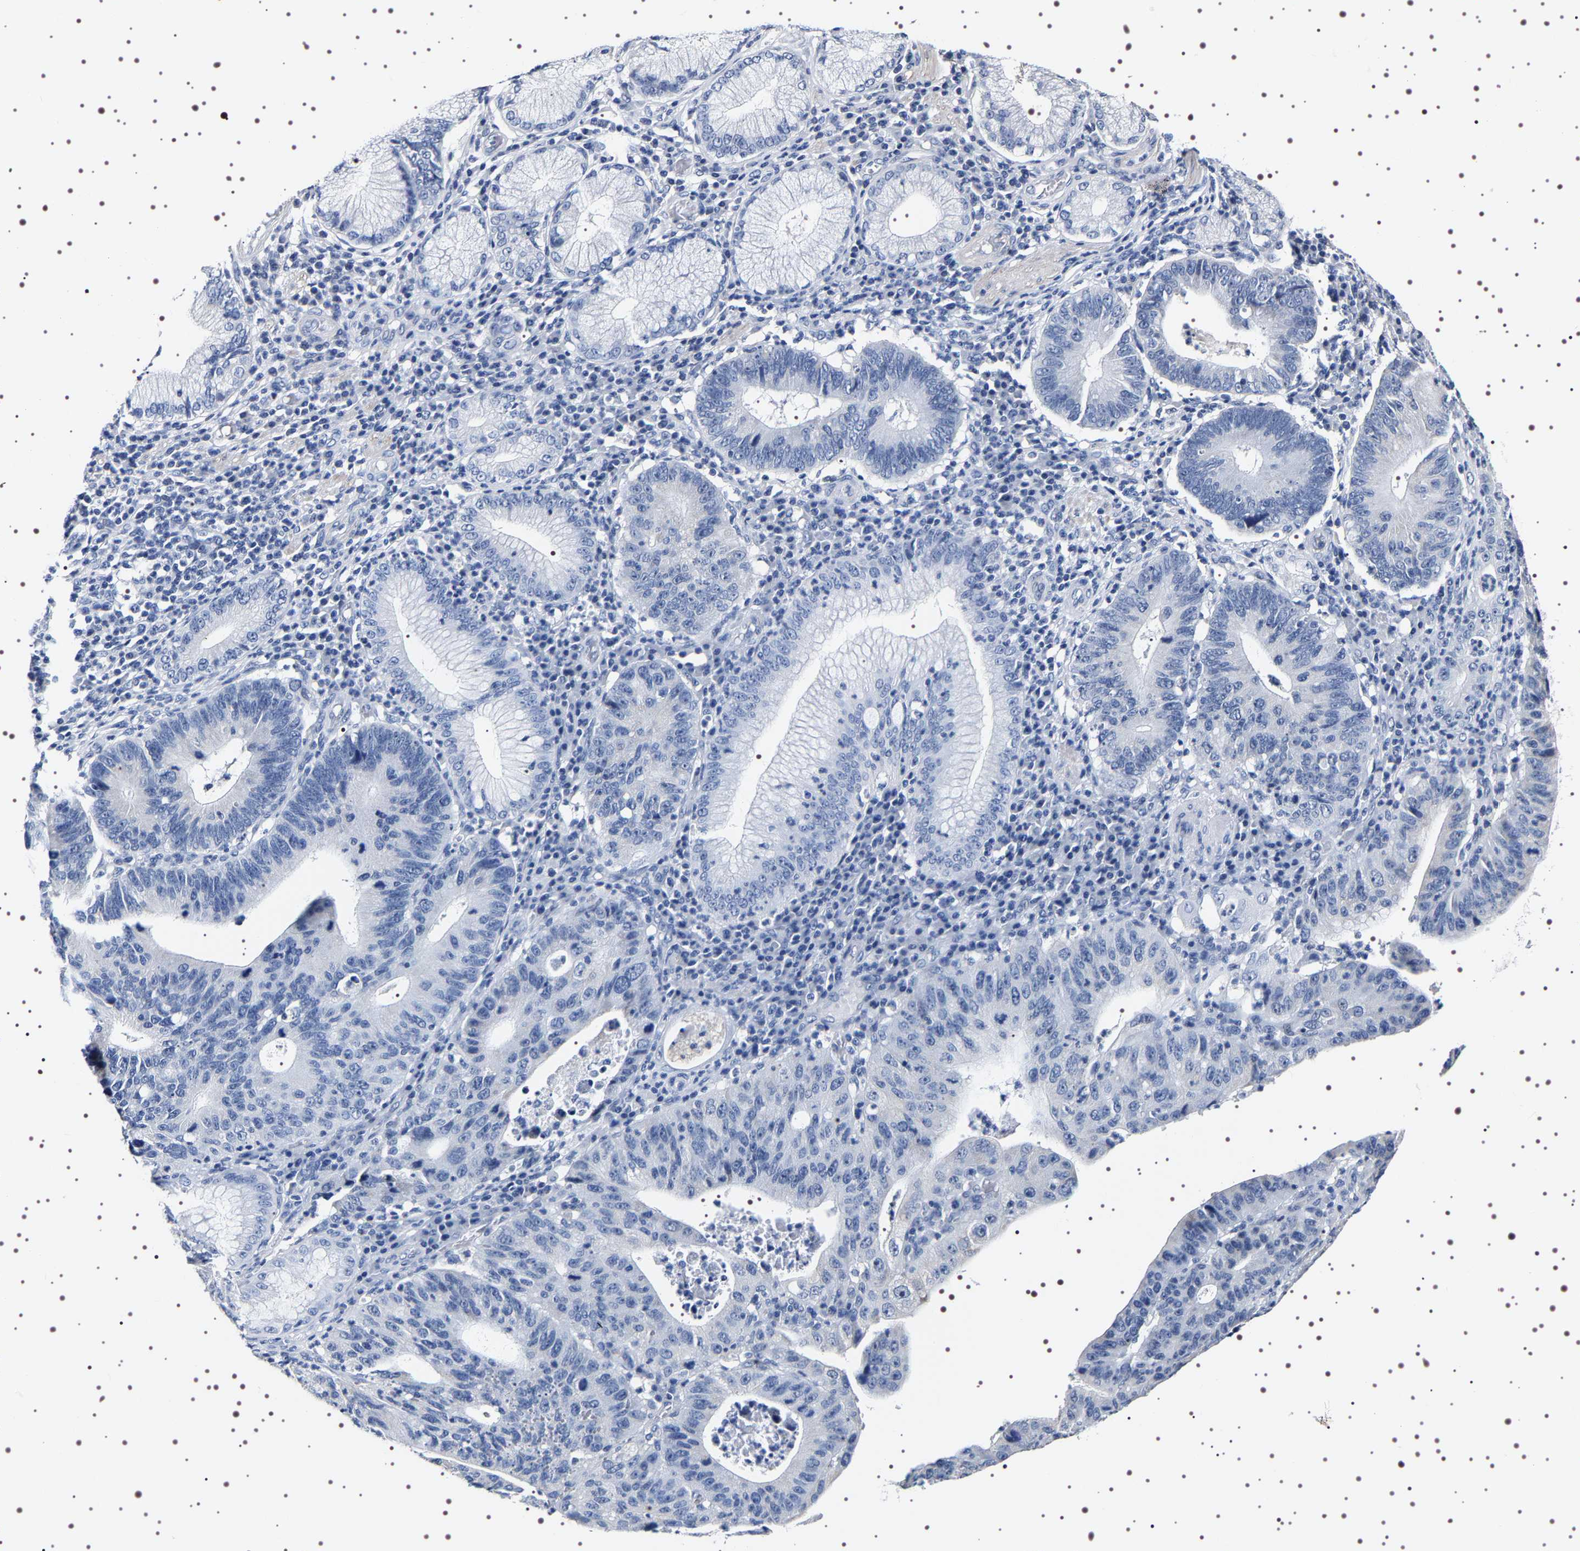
{"staining": {"intensity": "negative", "quantity": "none", "location": "none"}, "tissue": "stomach cancer", "cell_type": "Tumor cells", "image_type": "cancer", "snomed": [{"axis": "morphology", "description": "Adenocarcinoma, NOS"}, {"axis": "topography", "description": "Stomach"}], "caption": "Tumor cells show no significant protein positivity in stomach cancer (adenocarcinoma). (Immunohistochemistry (ihc), brightfield microscopy, high magnification).", "gene": "UBQLN3", "patient": {"sex": "male", "age": 59}}